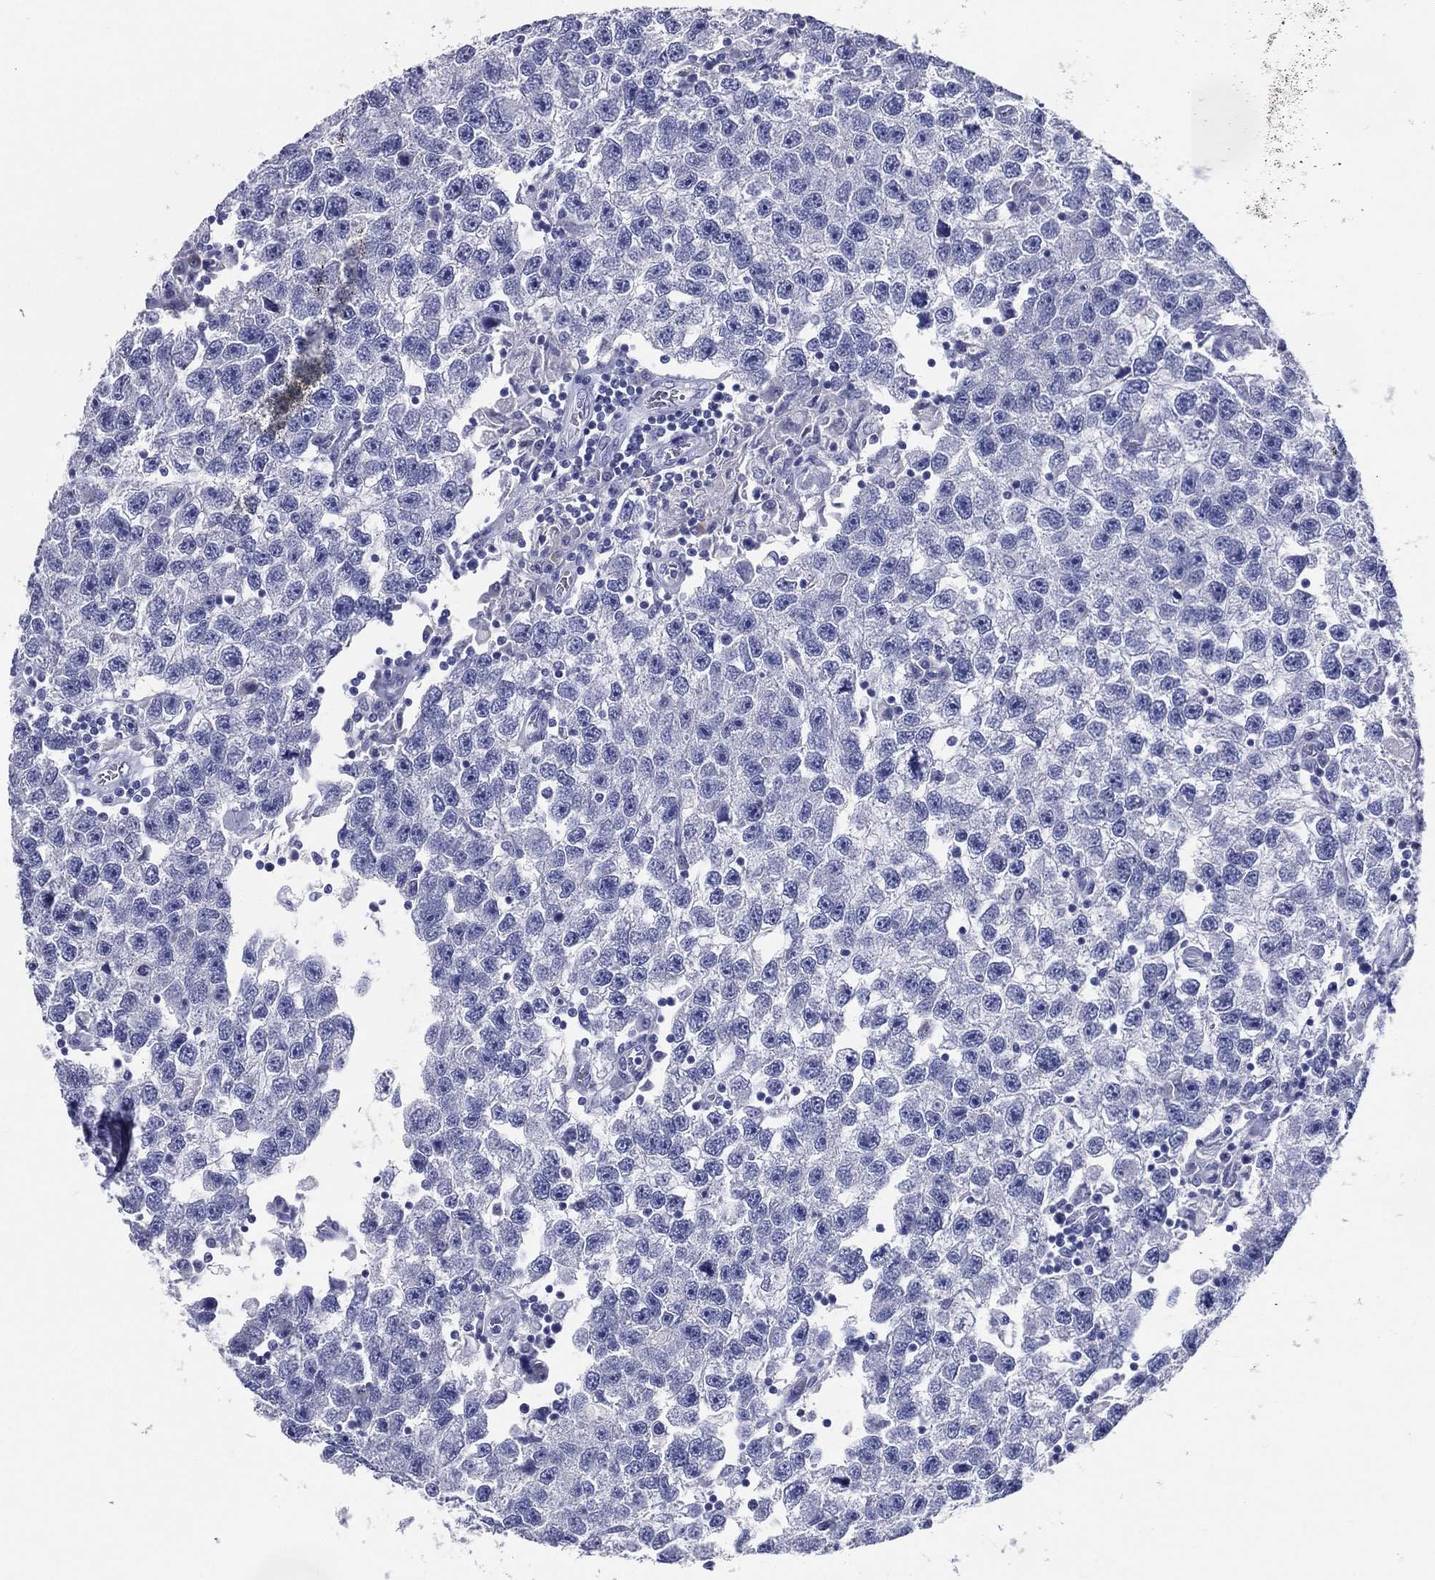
{"staining": {"intensity": "negative", "quantity": "none", "location": "none"}, "tissue": "testis cancer", "cell_type": "Tumor cells", "image_type": "cancer", "snomed": [{"axis": "morphology", "description": "Seminoma, NOS"}, {"axis": "topography", "description": "Testis"}], "caption": "Image shows no significant protein expression in tumor cells of testis seminoma.", "gene": "TFAP2A", "patient": {"sex": "male", "age": 26}}